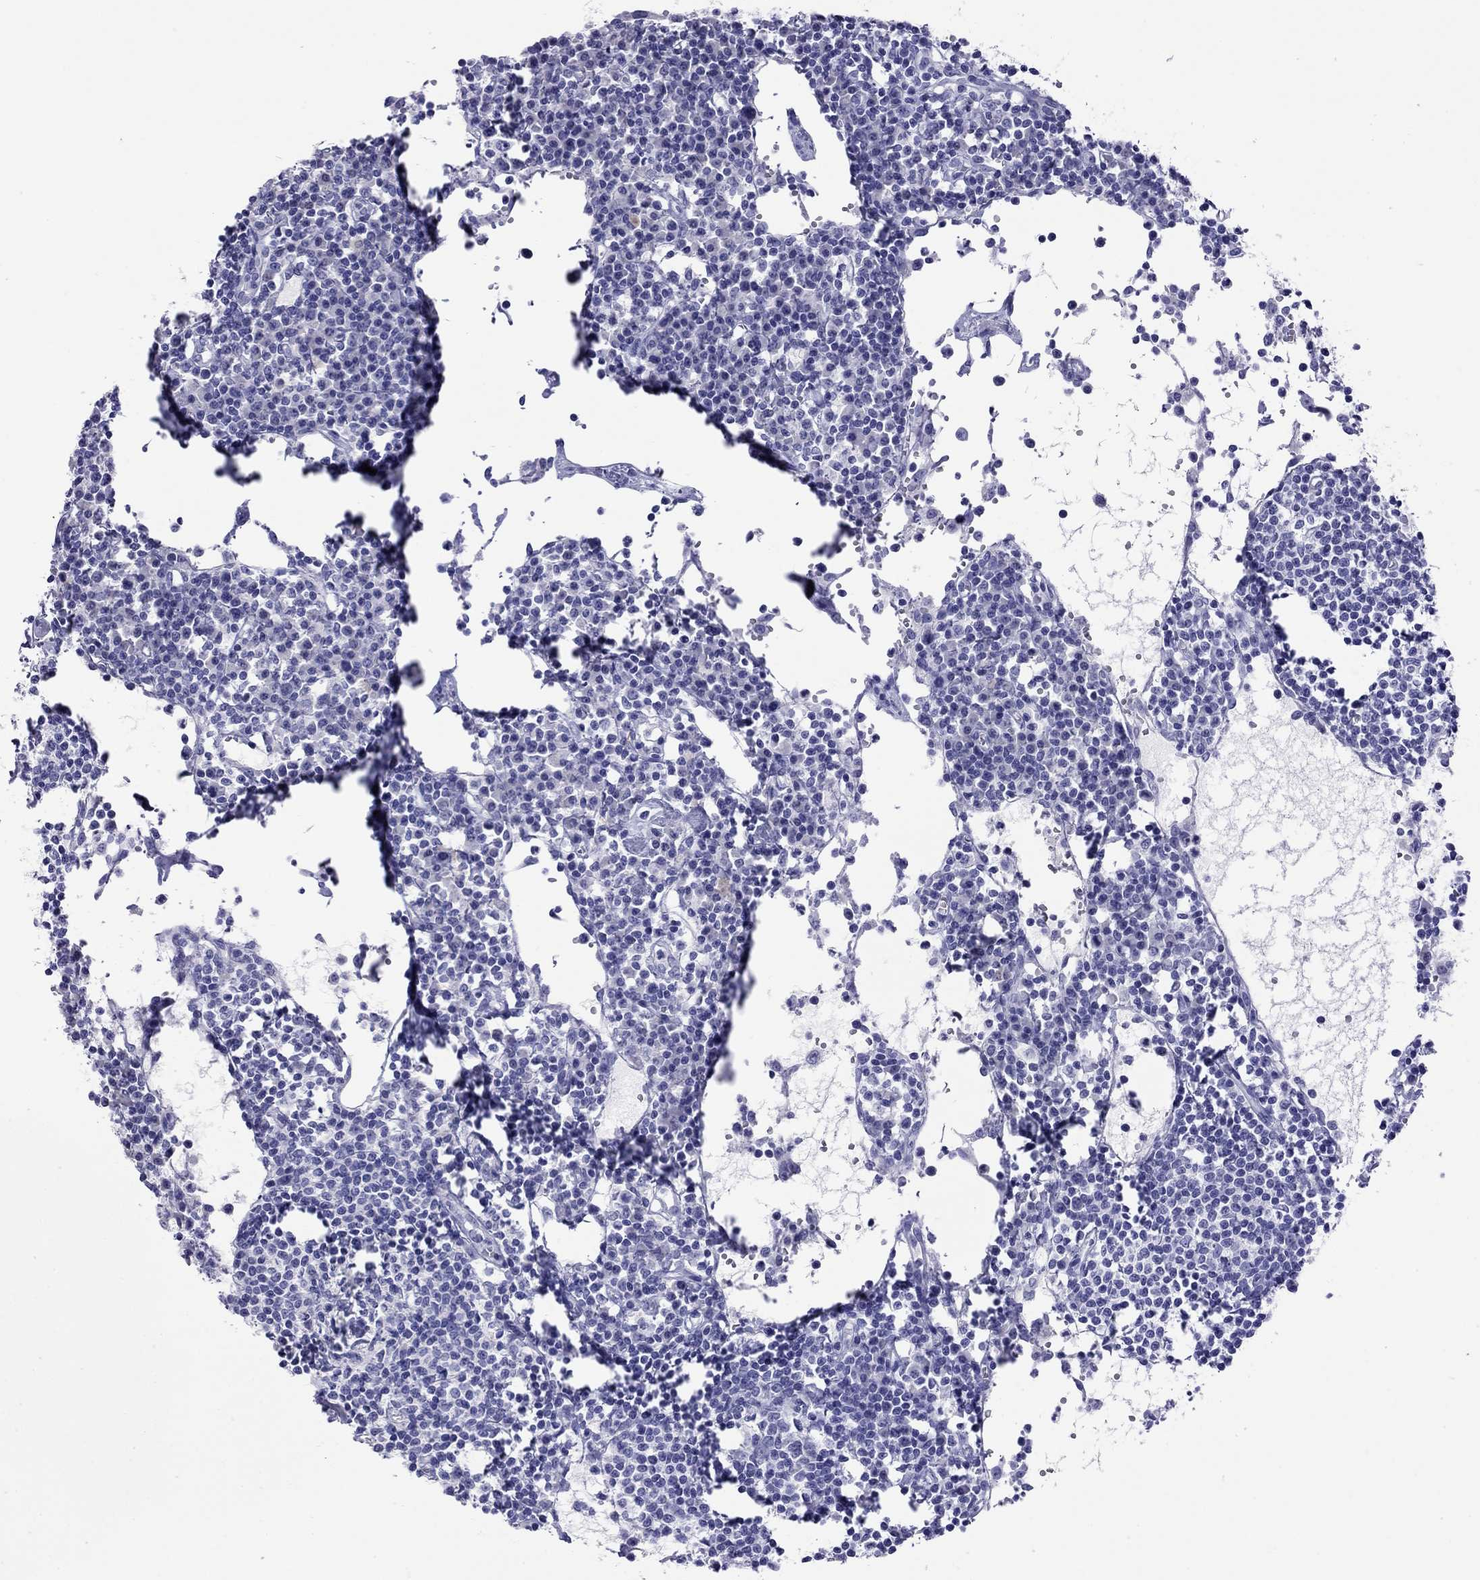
{"staining": {"intensity": "negative", "quantity": "none", "location": "none"}, "tissue": "lymph node", "cell_type": "Germinal center cells", "image_type": "normal", "snomed": [{"axis": "morphology", "description": "Normal tissue, NOS"}, {"axis": "topography", "description": "Lymph node"}], "caption": "Image shows no protein expression in germinal center cells of unremarkable lymph node. Nuclei are stained in blue.", "gene": "FIGLA", "patient": {"sex": "female", "age": 78}}